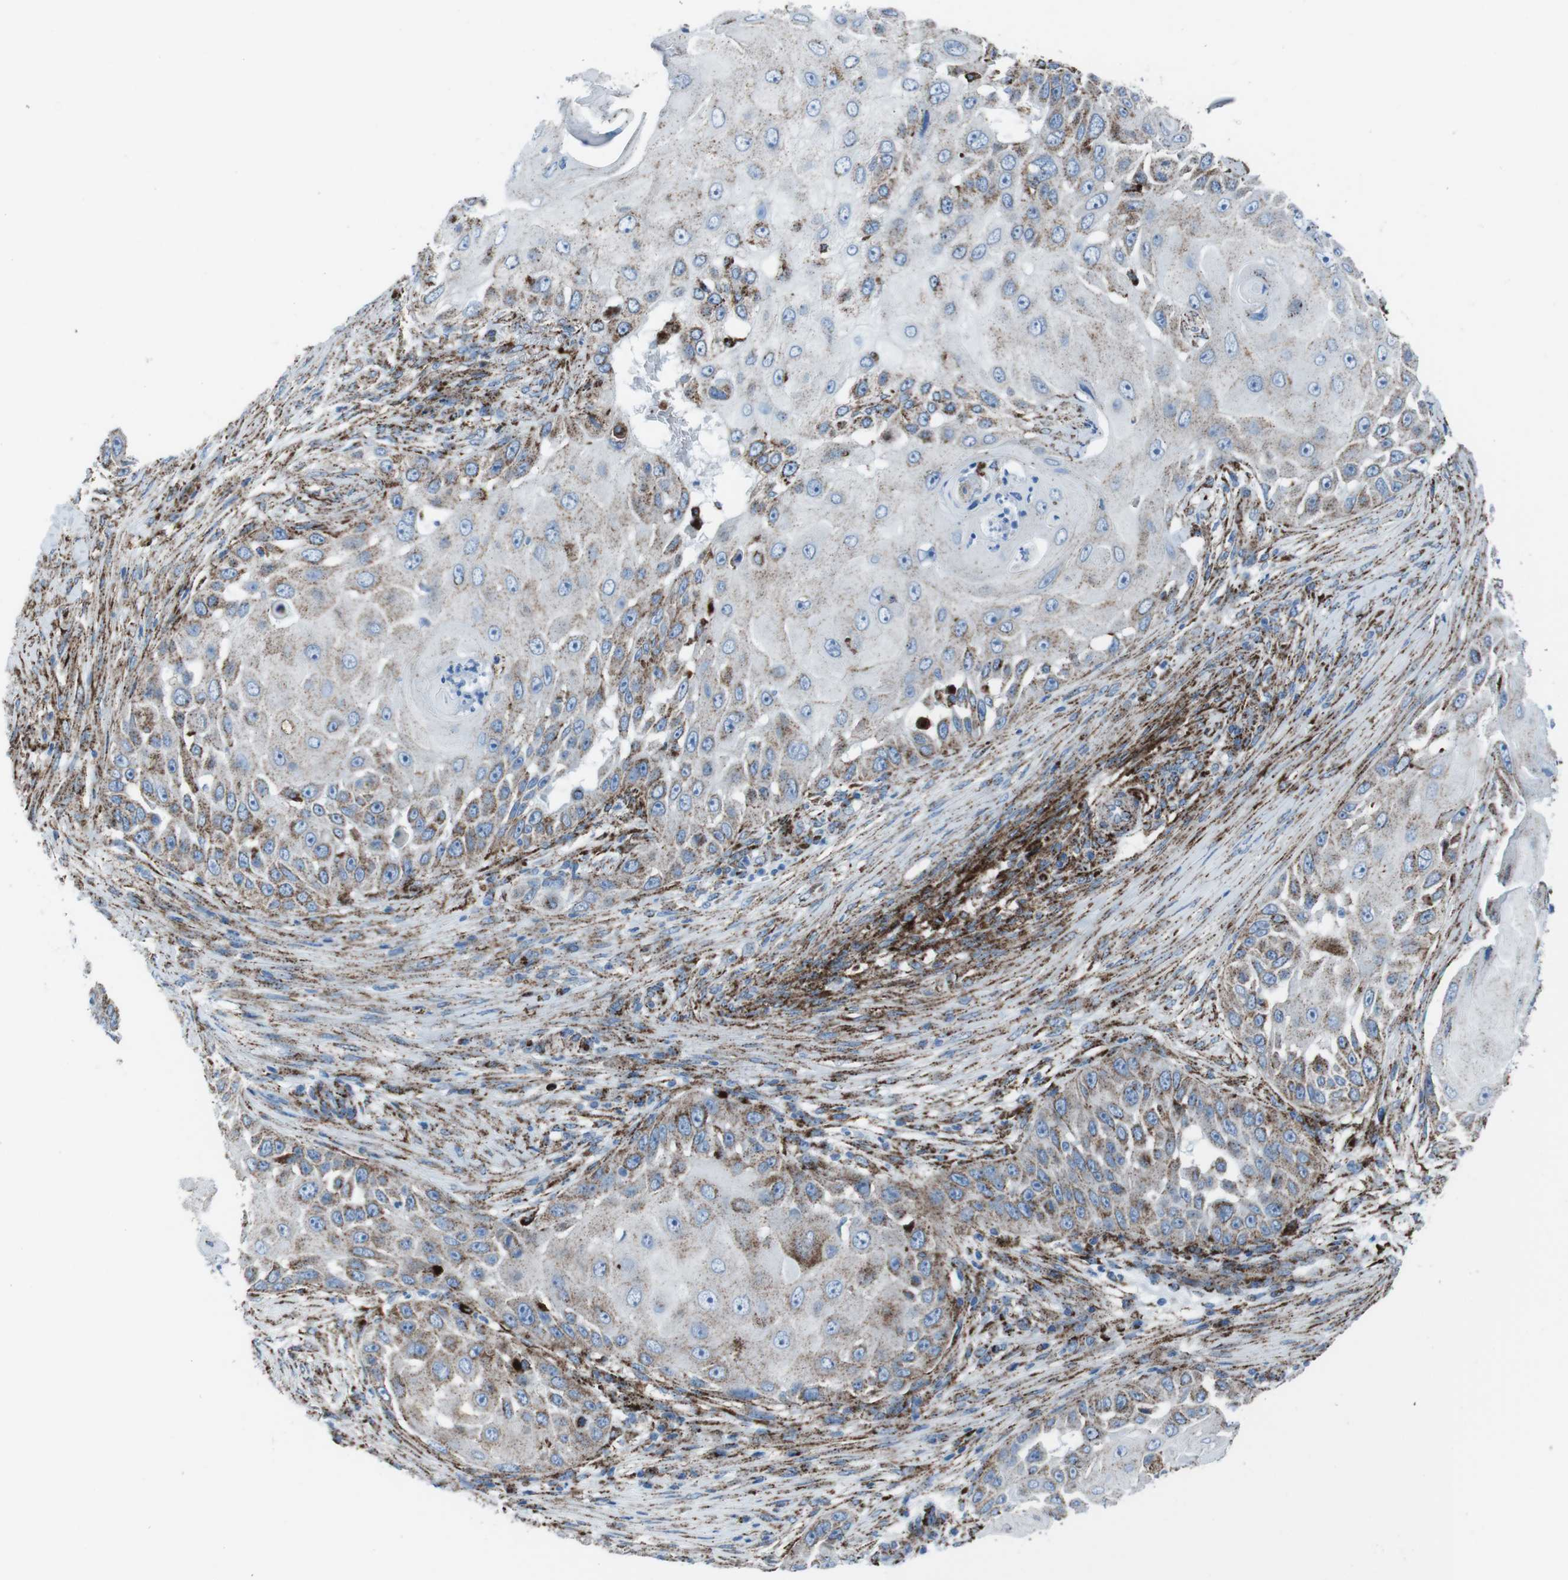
{"staining": {"intensity": "moderate", "quantity": "<25%", "location": "cytoplasmic/membranous"}, "tissue": "skin cancer", "cell_type": "Tumor cells", "image_type": "cancer", "snomed": [{"axis": "morphology", "description": "Squamous cell carcinoma, NOS"}, {"axis": "topography", "description": "Skin"}], "caption": "High-magnification brightfield microscopy of skin cancer (squamous cell carcinoma) stained with DAB (3,3'-diaminobenzidine) (brown) and counterstained with hematoxylin (blue). tumor cells exhibit moderate cytoplasmic/membranous expression is appreciated in about<25% of cells.", "gene": "SCARB2", "patient": {"sex": "female", "age": 44}}